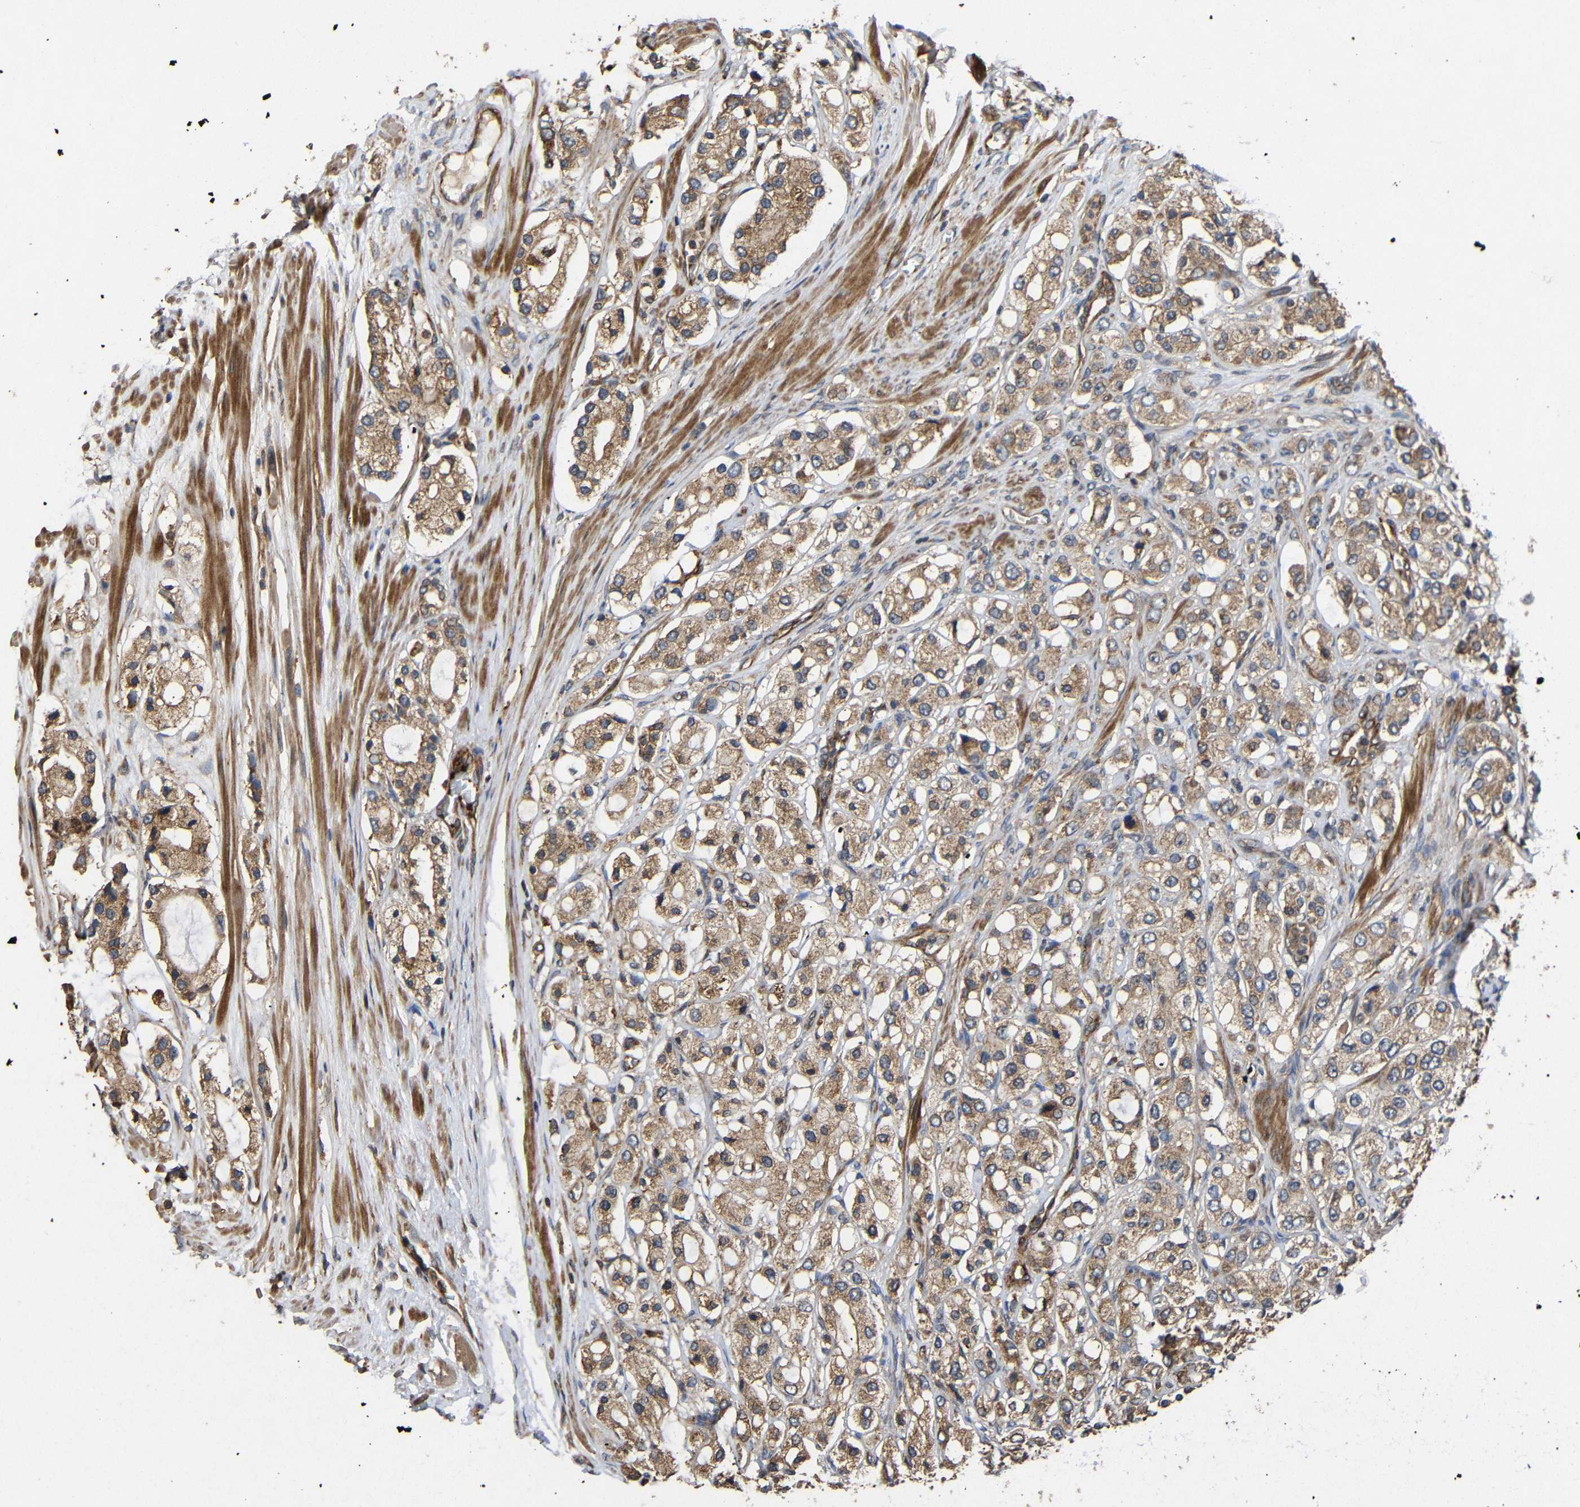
{"staining": {"intensity": "moderate", "quantity": "25%-75%", "location": "cytoplasmic/membranous"}, "tissue": "prostate cancer", "cell_type": "Tumor cells", "image_type": "cancer", "snomed": [{"axis": "morphology", "description": "Adenocarcinoma, High grade"}, {"axis": "topography", "description": "Prostate"}], "caption": "Protein staining of high-grade adenocarcinoma (prostate) tissue reveals moderate cytoplasmic/membranous positivity in approximately 25%-75% of tumor cells.", "gene": "EIF2S1", "patient": {"sex": "male", "age": 65}}